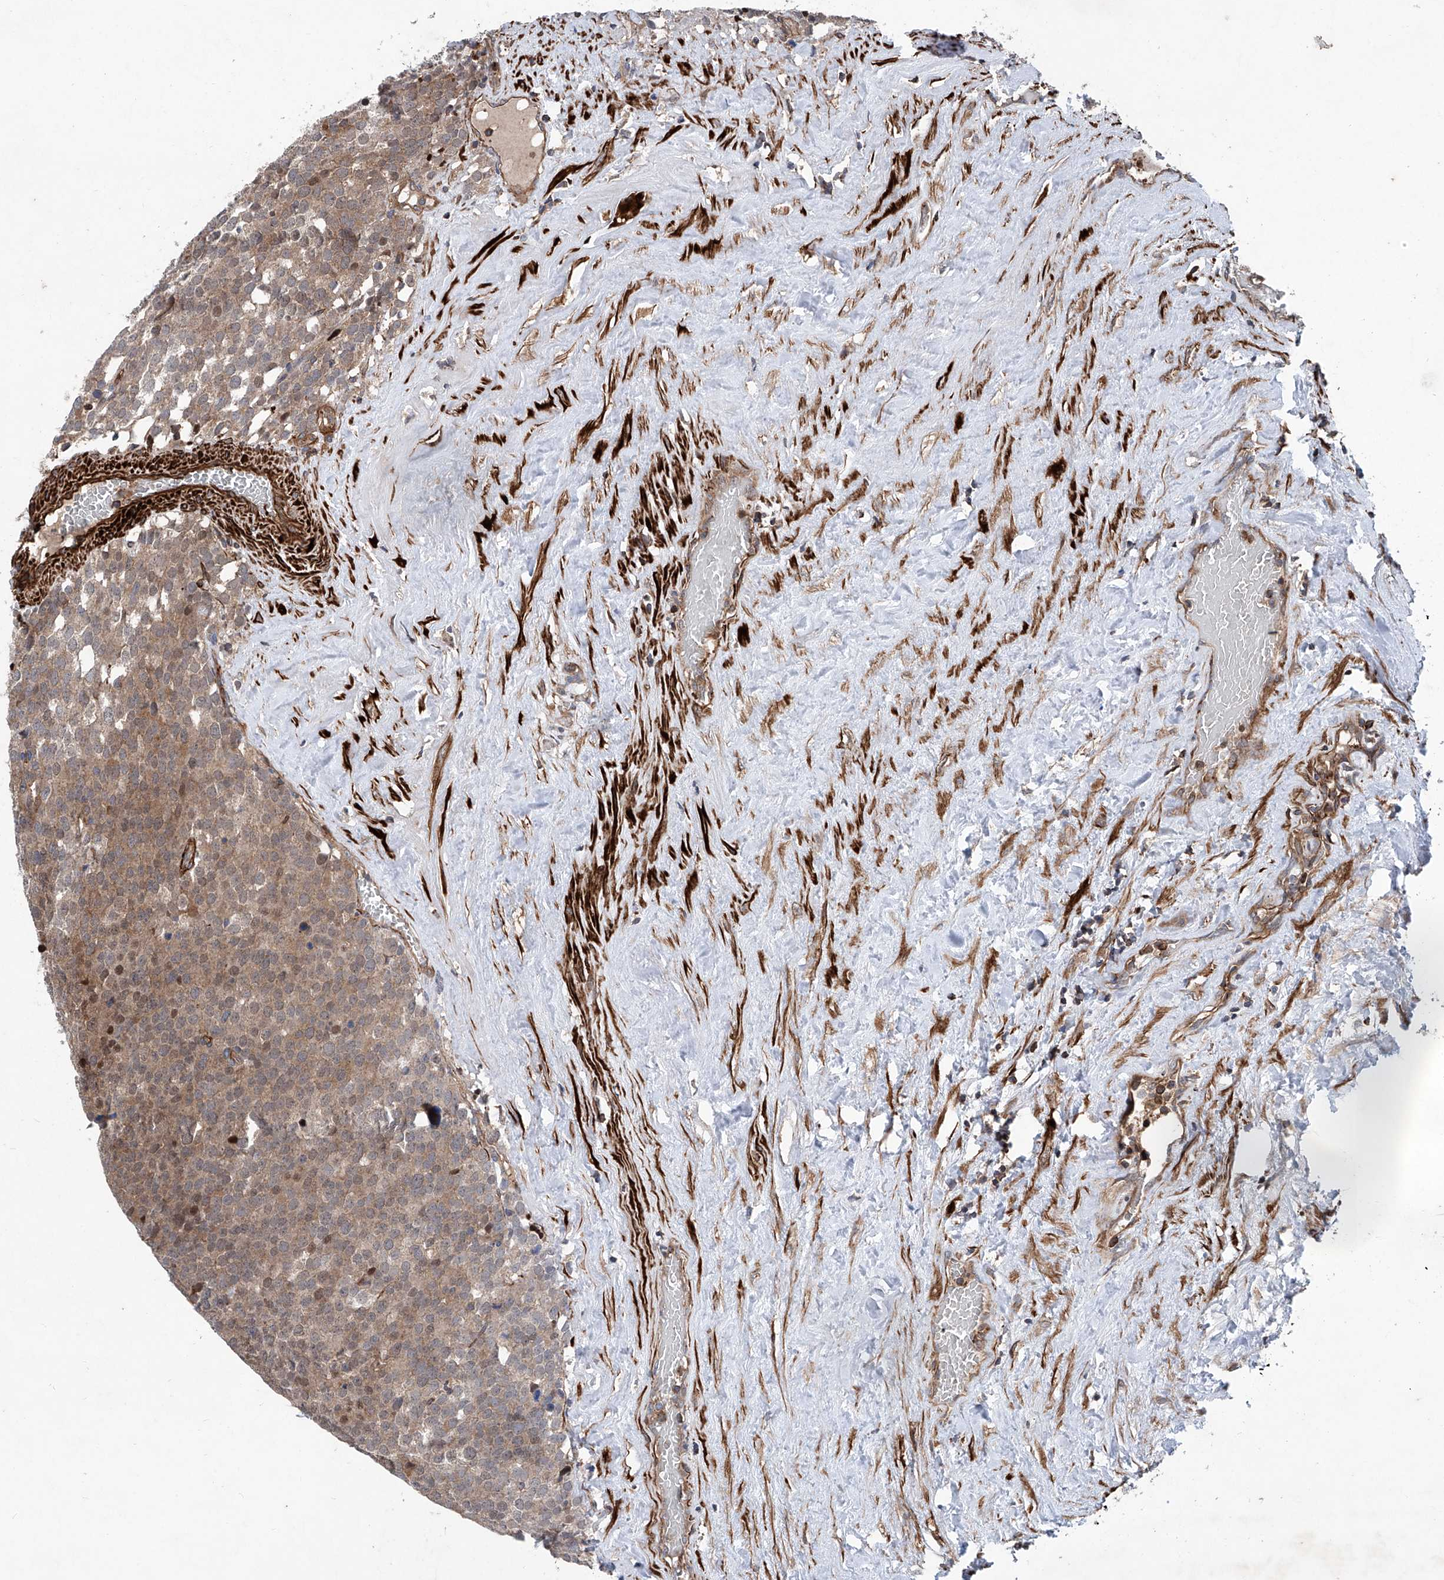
{"staining": {"intensity": "weak", "quantity": ">75%", "location": "cytoplasmic/membranous"}, "tissue": "testis cancer", "cell_type": "Tumor cells", "image_type": "cancer", "snomed": [{"axis": "morphology", "description": "Seminoma, NOS"}, {"axis": "topography", "description": "Testis"}], "caption": "Seminoma (testis) stained with a brown dye shows weak cytoplasmic/membranous positive expression in approximately >75% of tumor cells.", "gene": "NT5C3A", "patient": {"sex": "male", "age": 71}}